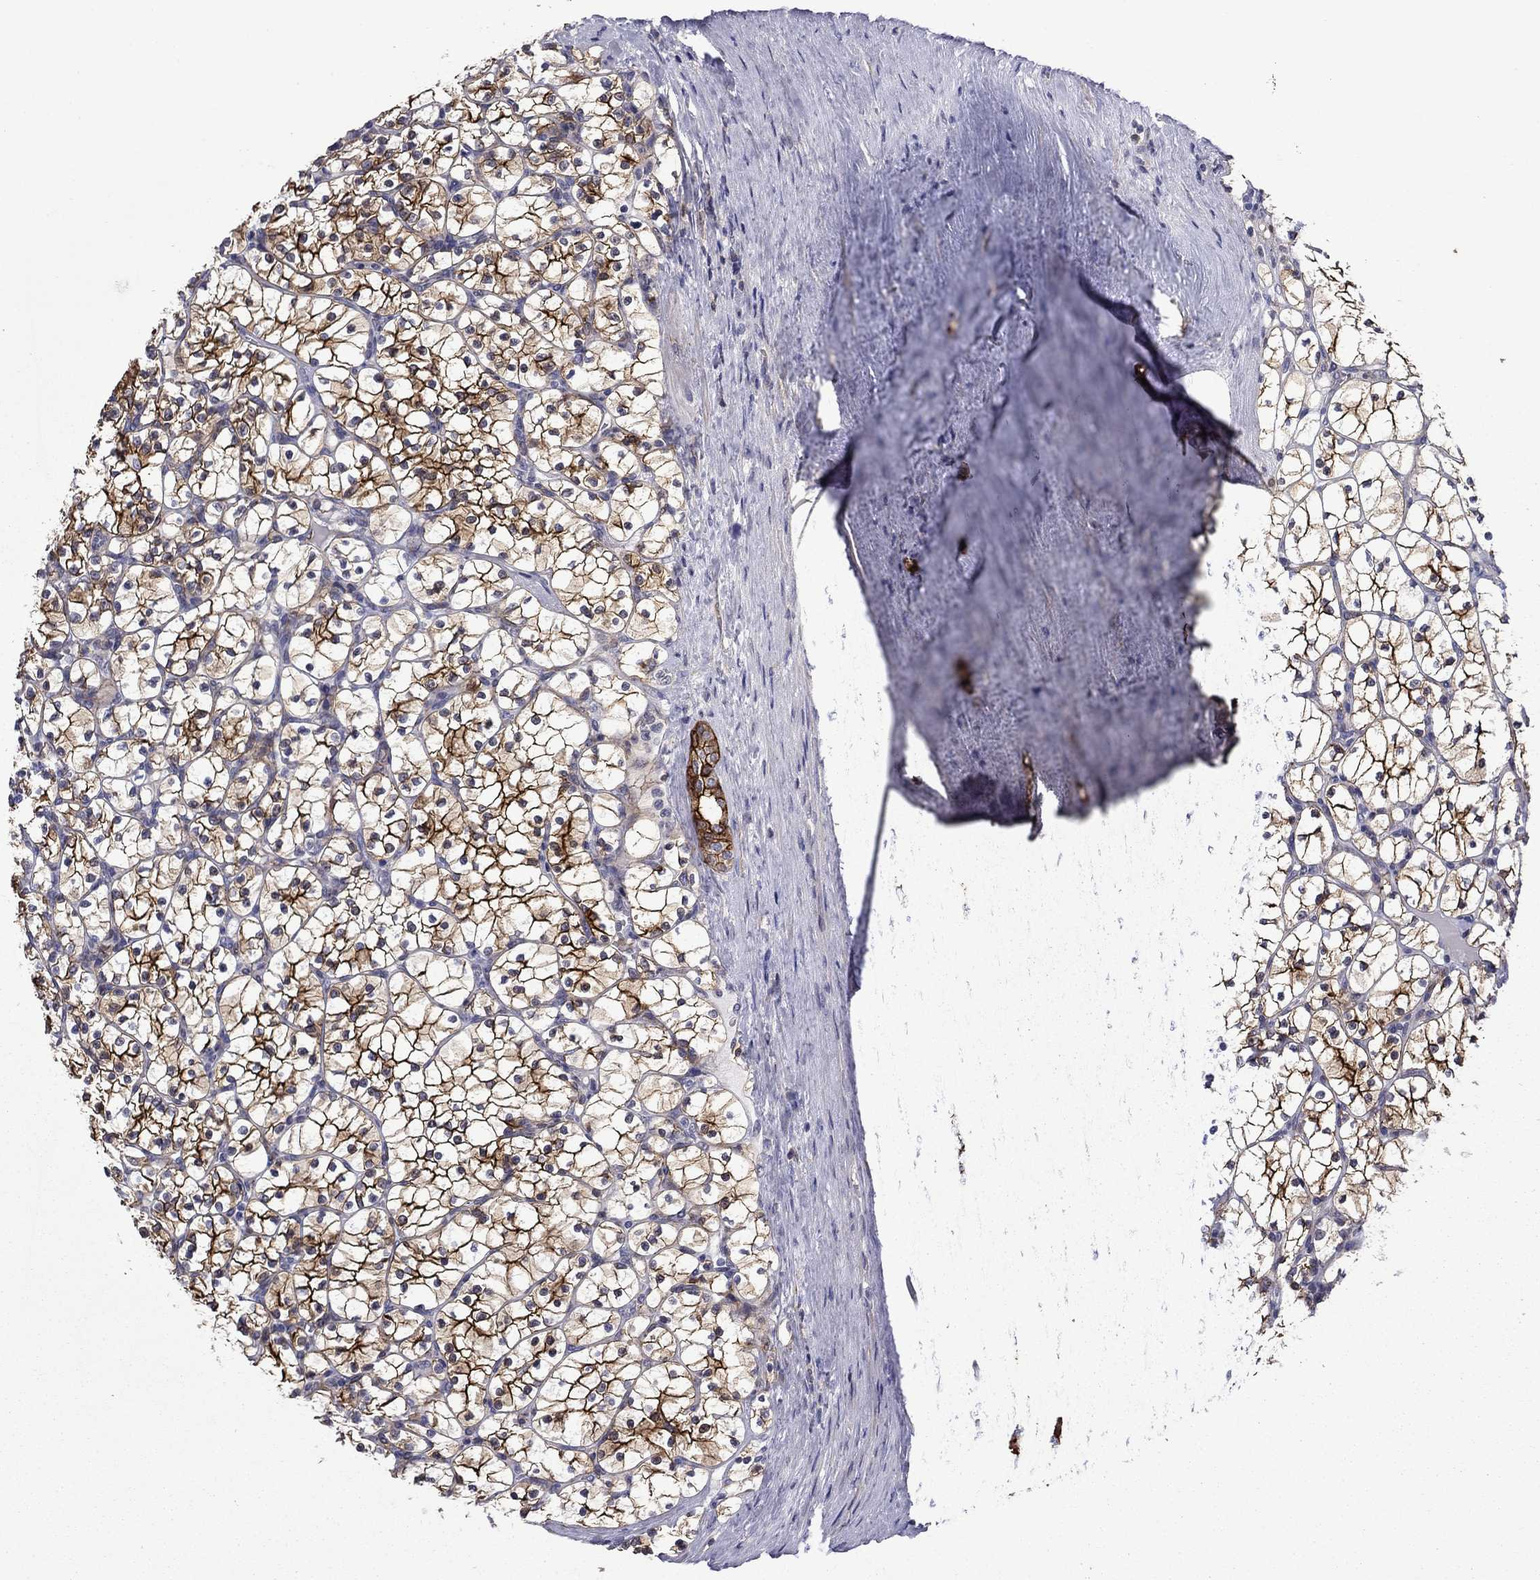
{"staining": {"intensity": "strong", "quantity": ">75%", "location": "cytoplasmic/membranous"}, "tissue": "renal cancer", "cell_type": "Tumor cells", "image_type": "cancer", "snomed": [{"axis": "morphology", "description": "Adenocarcinoma, NOS"}, {"axis": "topography", "description": "Kidney"}], "caption": "An image of renal cancer (adenocarcinoma) stained for a protein displays strong cytoplasmic/membranous brown staining in tumor cells.", "gene": "LMO7", "patient": {"sex": "female", "age": 89}}